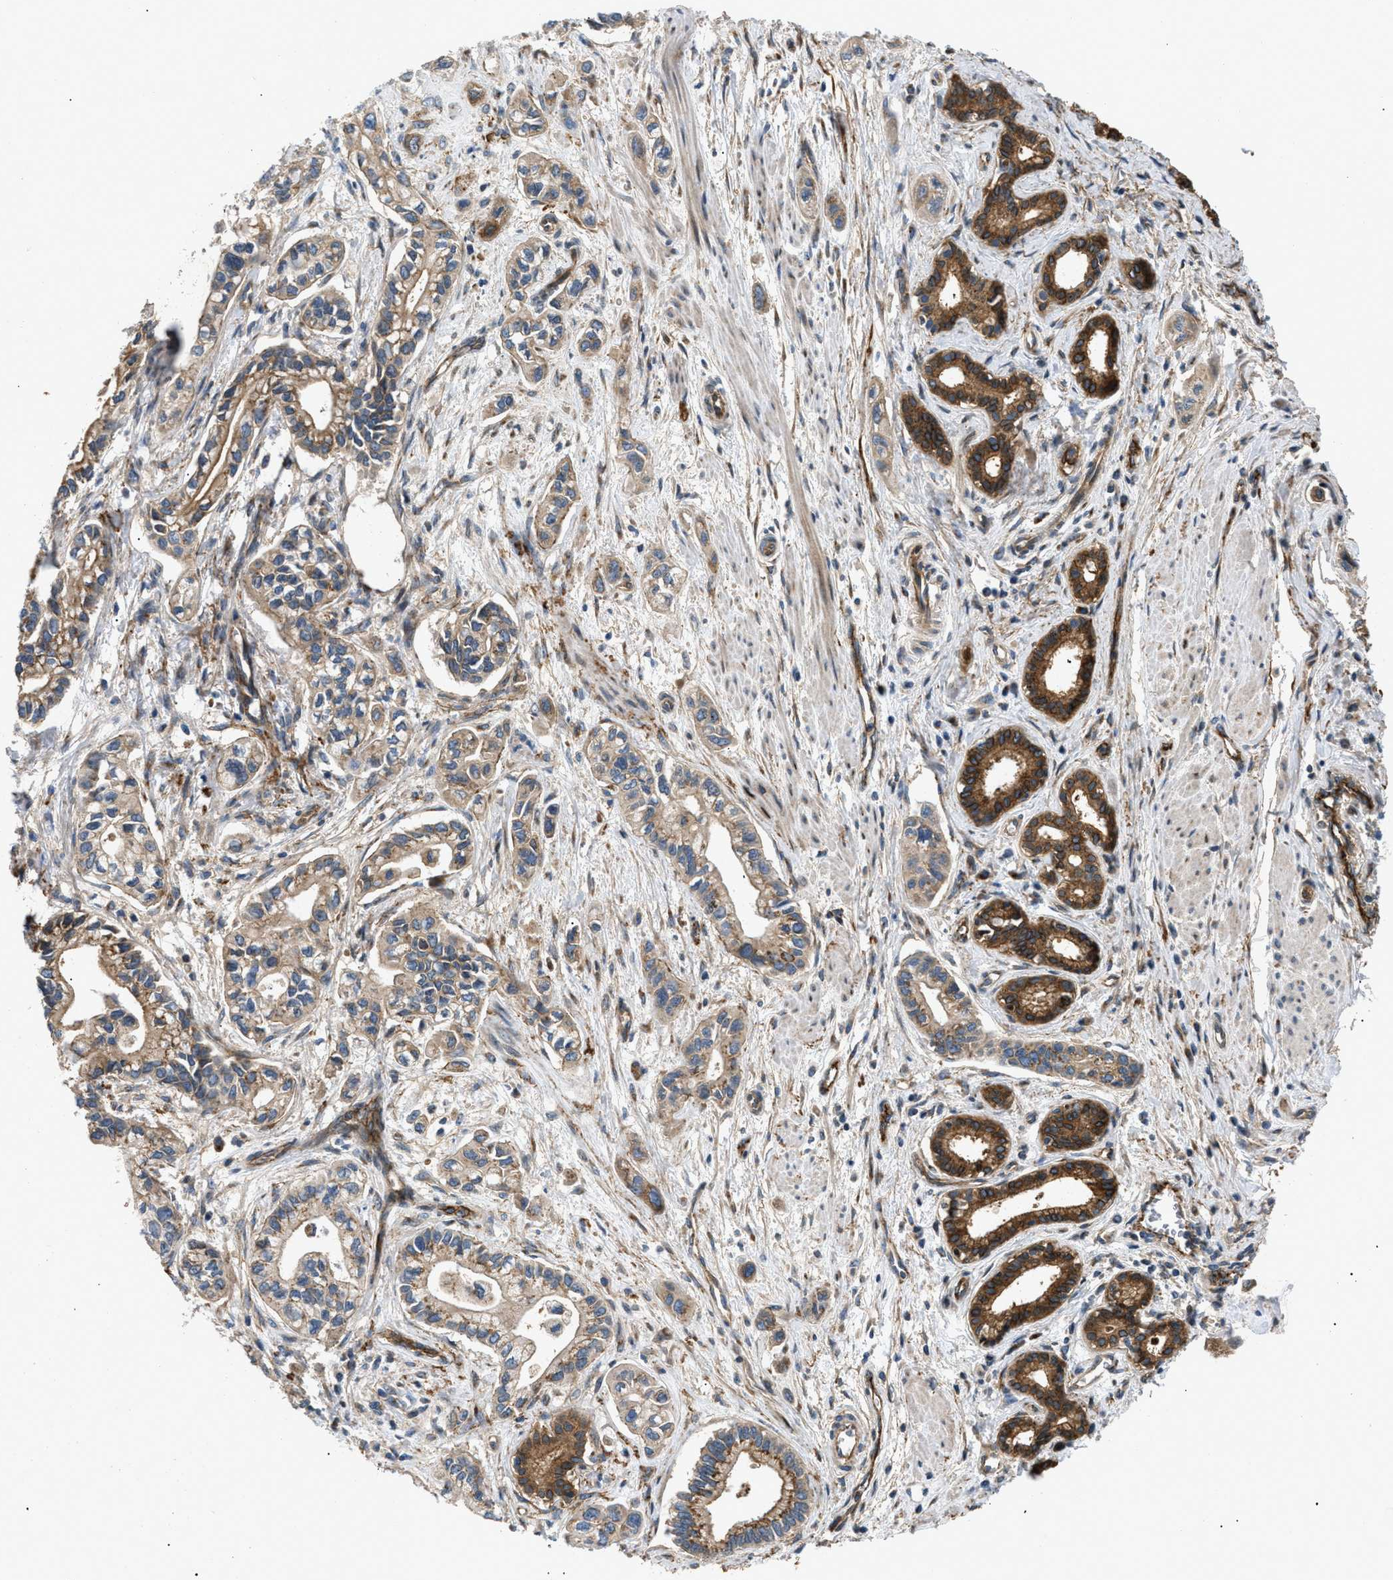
{"staining": {"intensity": "moderate", "quantity": ">75%", "location": "cytoplasmic/membranous"}, "tissue": "pancreatic cancer", "cell_type": "Tumor cells", "image_type": "cancer", "snomed": [{"axis": "morphology", "description": "Adenocarcinoma, NOS"}, {"axis": "topography", "description": "Pancreas"}], "caption": "A medium amount of moderate cytoplasmic/membranous expression is present in approximately >75% of tumor cells in pancreatic cancer (adenocarcinoma) tissue. Nuclei are stained in blue.", "gene": "LYSMD3", "patient": {"sex": "male", "age": 74}}